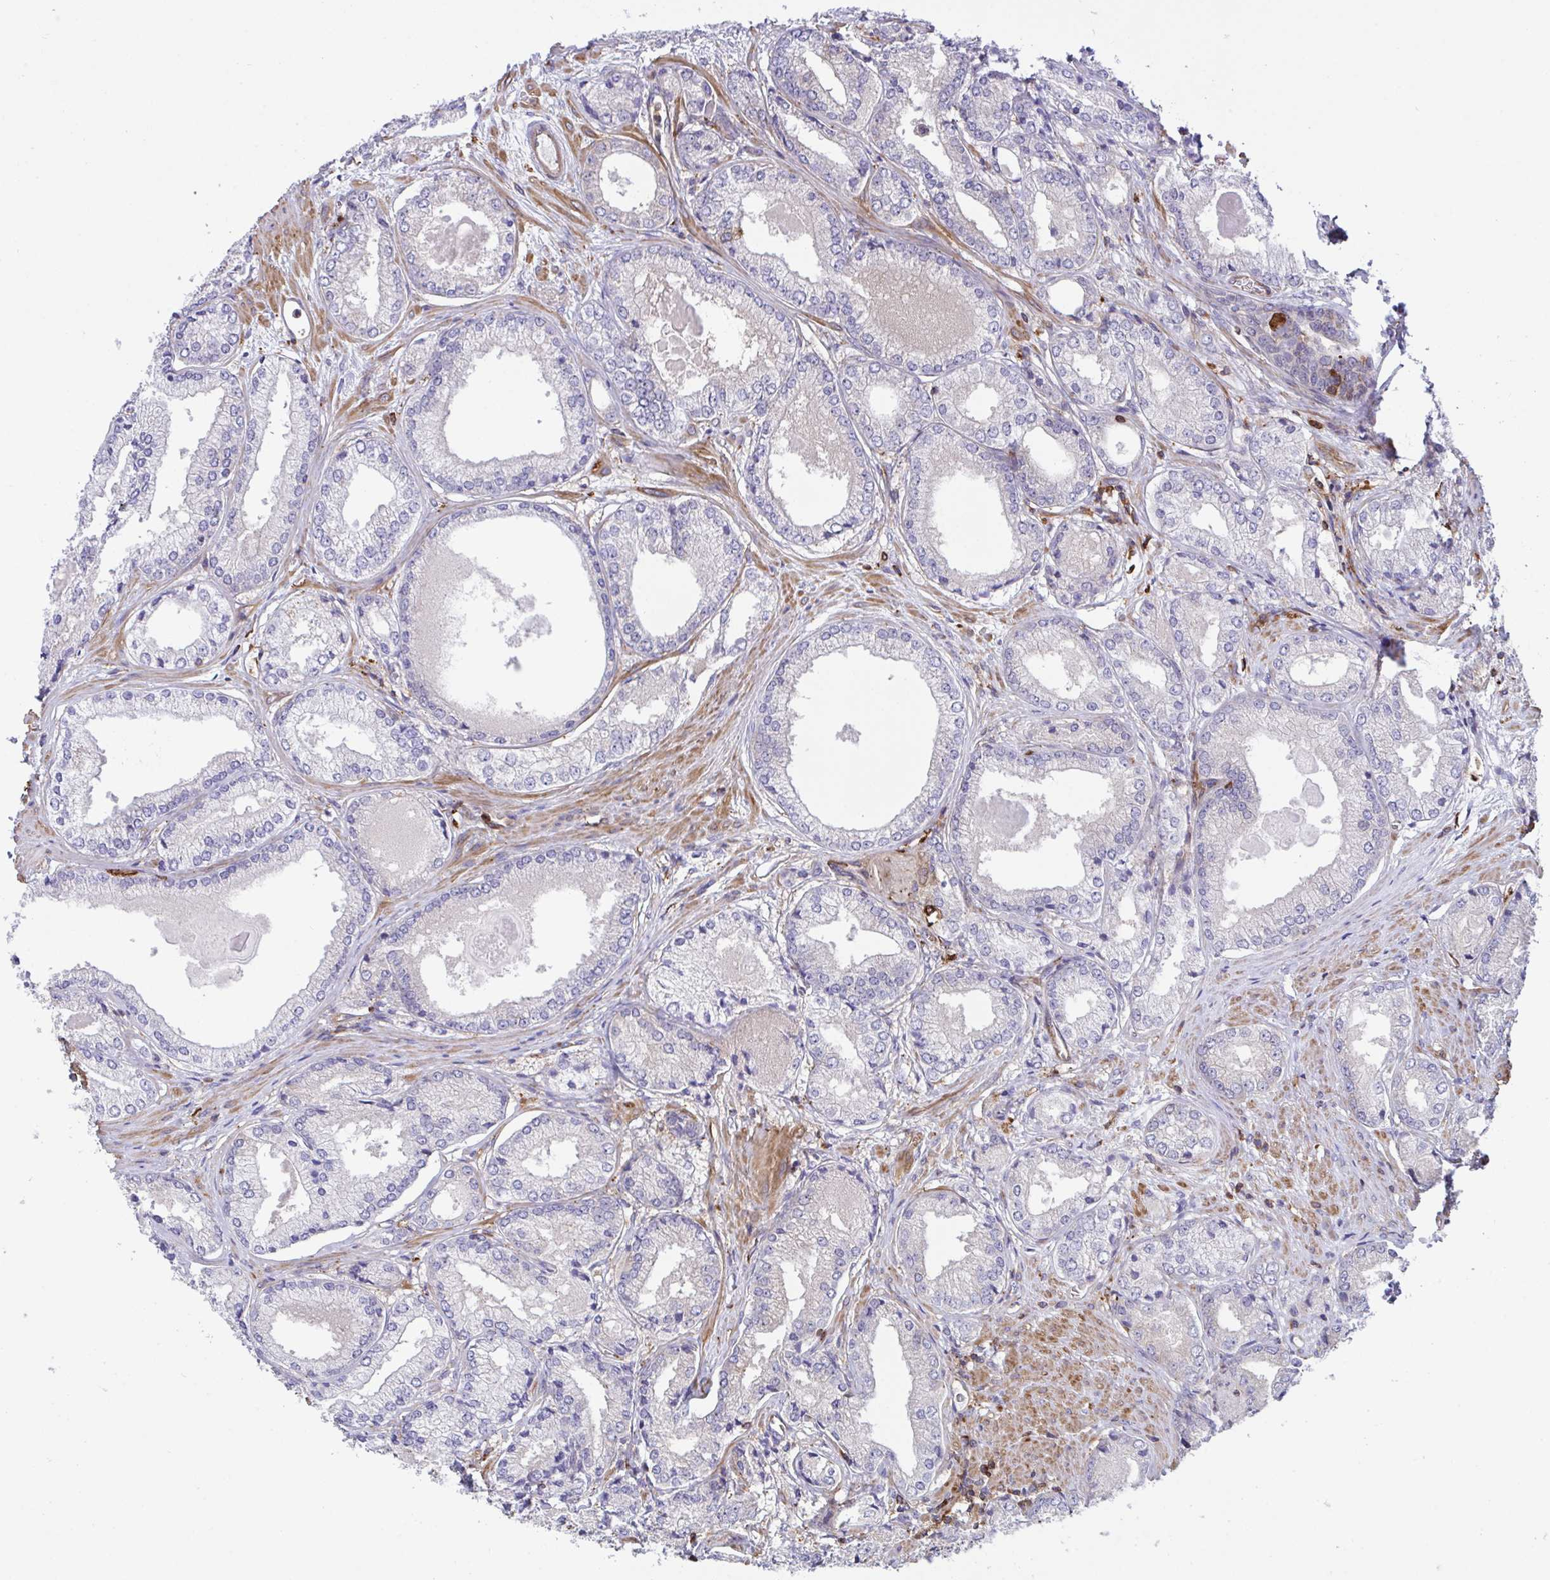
{"staining": {"intensity": "weak", "quantity": "<25%", "location": "cytoplasmic/membranous"}, "tissue": "prostate cancer", "cell_type": "Tumor cells", "image_type": "cancer", "snomed": [{"axis": "morphology", "description": "Adenocarcinoma, NOS"}, {"axis": "morphology", "description": "Adenocarcinoma, Low grade"}, {"axis": "topography", "description": "Prostate"}], "caption": "High magnification brightfield microscopy of adenocarcinoma (prostate) stained with DAB (3,3'-diaminobenzidine) (brown) and counterstained with hematoxylin (blue): tumor cells show no significant staining.", "gene": "PPIH", "patient": {"sex": "male", "age": 68}}